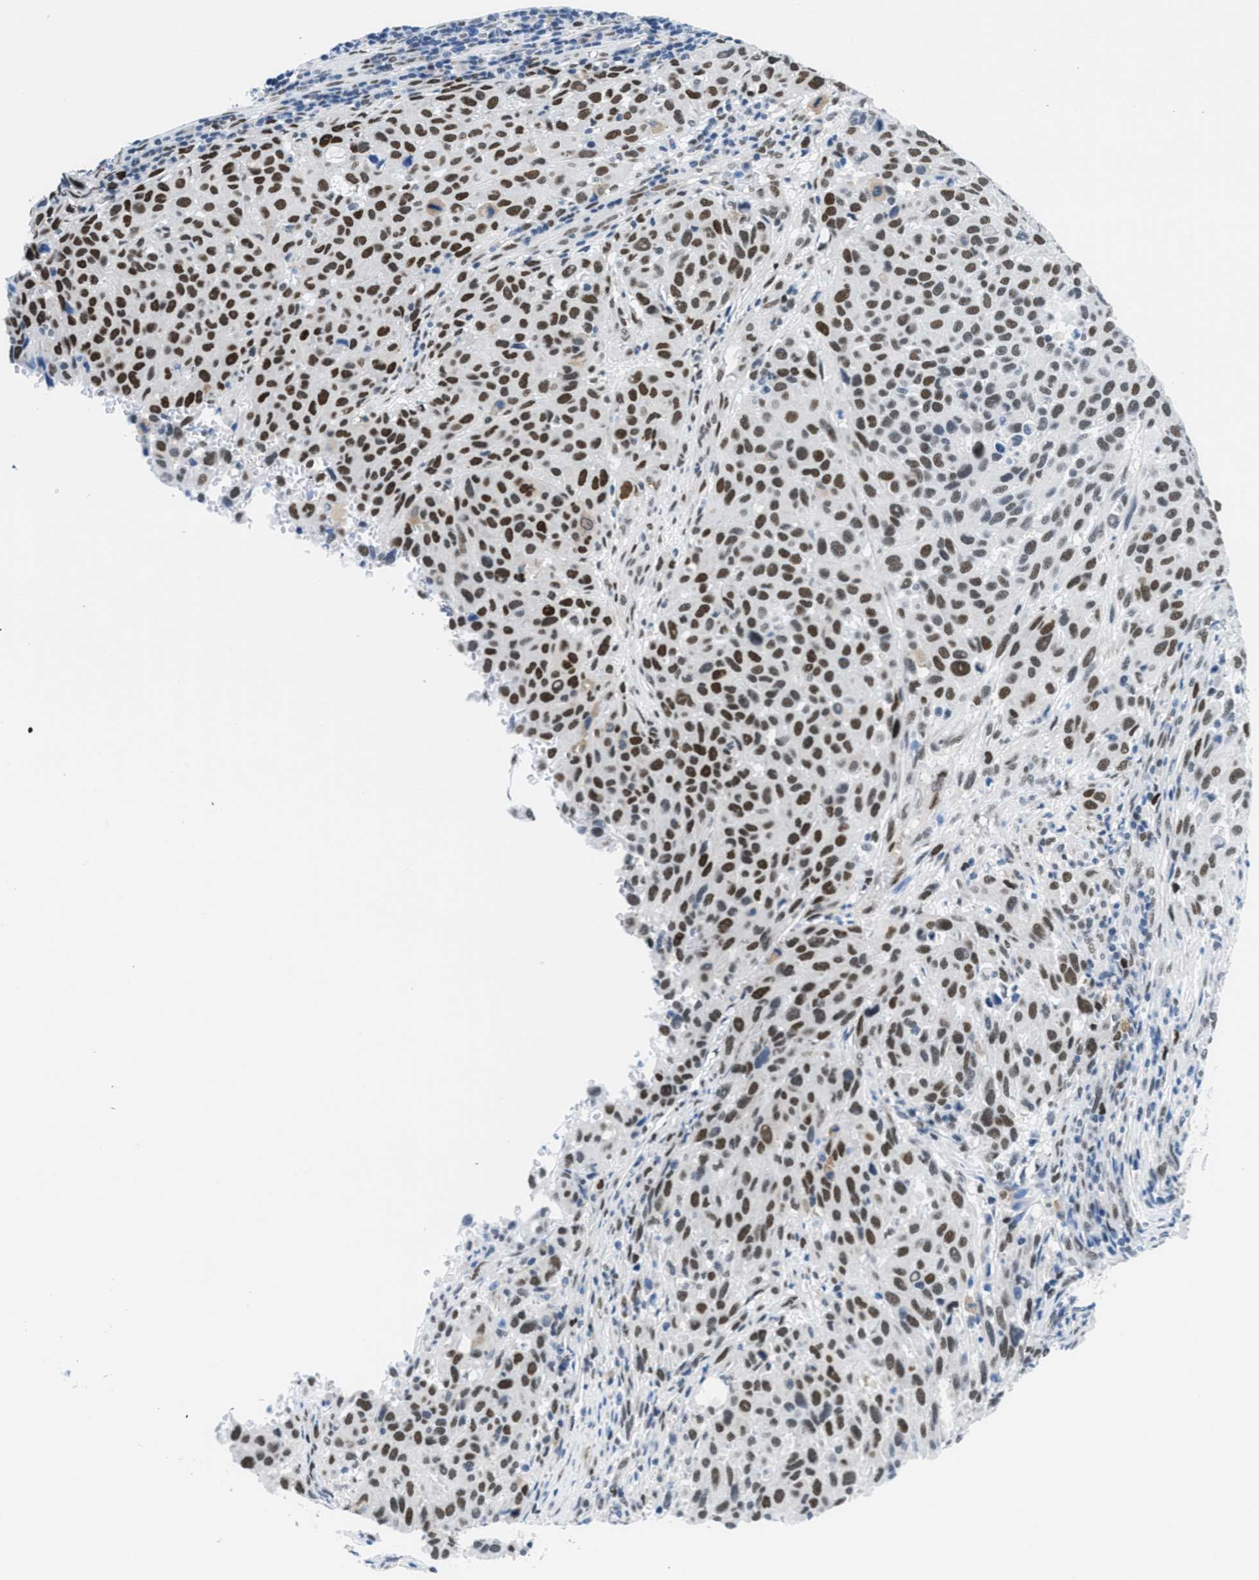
{"staining": {"intensity": "strong", "quantity": ">75%", "location": "nuclear"}, "tissue": "melanoma", "cell_type": "Tumor cells", "image_type": "cancer", "snomed": [{"axis": "morphology", "description": "Malignant melanoma, Metastatic site"}, {"axis": "topography", "description": "Lymph node"}], "caption": "Melanoma stained with a brown dye shows strong nuclear positive positivity in approximately >75% of tumor cells.", "gene": "SMARCAD1", "patient": {"sex": "male", "age": 61}}